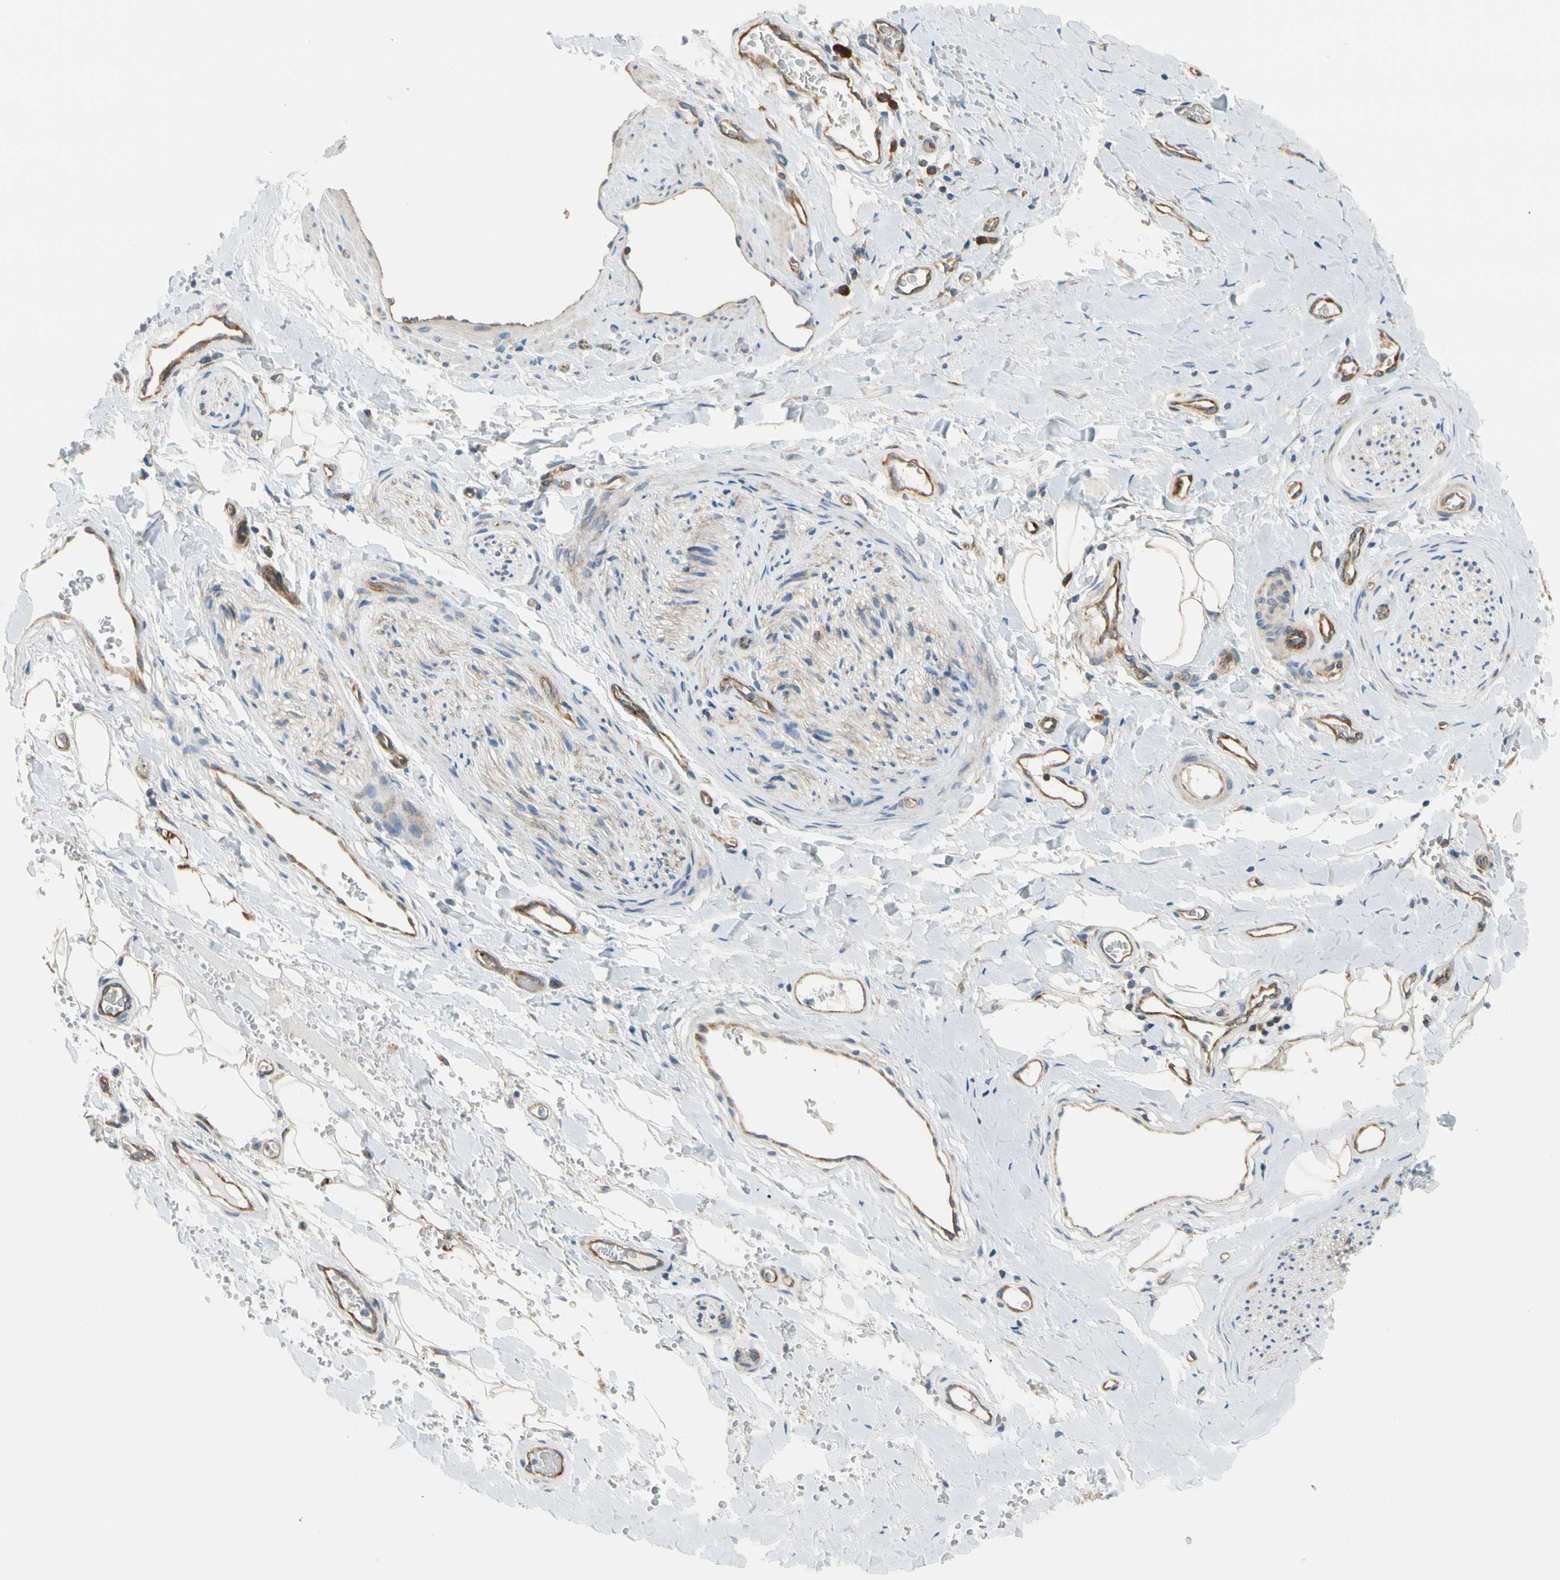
{"staining": {"intensity": "weak", "quantity": ">75%", "location": "cytoplasmic/membranous"}, "tissue": "adipose tissue", "cell_type": "Adipocytes", "image_type": "normal", "snomed": [{"axis": "morphology", "description": "Normal tissue, NOS"}, {"axis": "morphology", "description": "Carcinoma, NOS"}, {"axis": "topography", "description": "Pancreas"}, {"axis": "topography", "description": "Peripheral nerve tissue"}], "caption": "Immunohistochemistry (IHC) micrograph of normal adipose tissue: adipose tissue stained using immunohistochemistry exhibits low levels of weak protein expression localized specifically in the cytoplasmic/membranous of adipocytes, appearing as a cytoplasmic/membranous brown color.", "gene": "GPHN", "patient": {"sex": "female", "age": 29}}